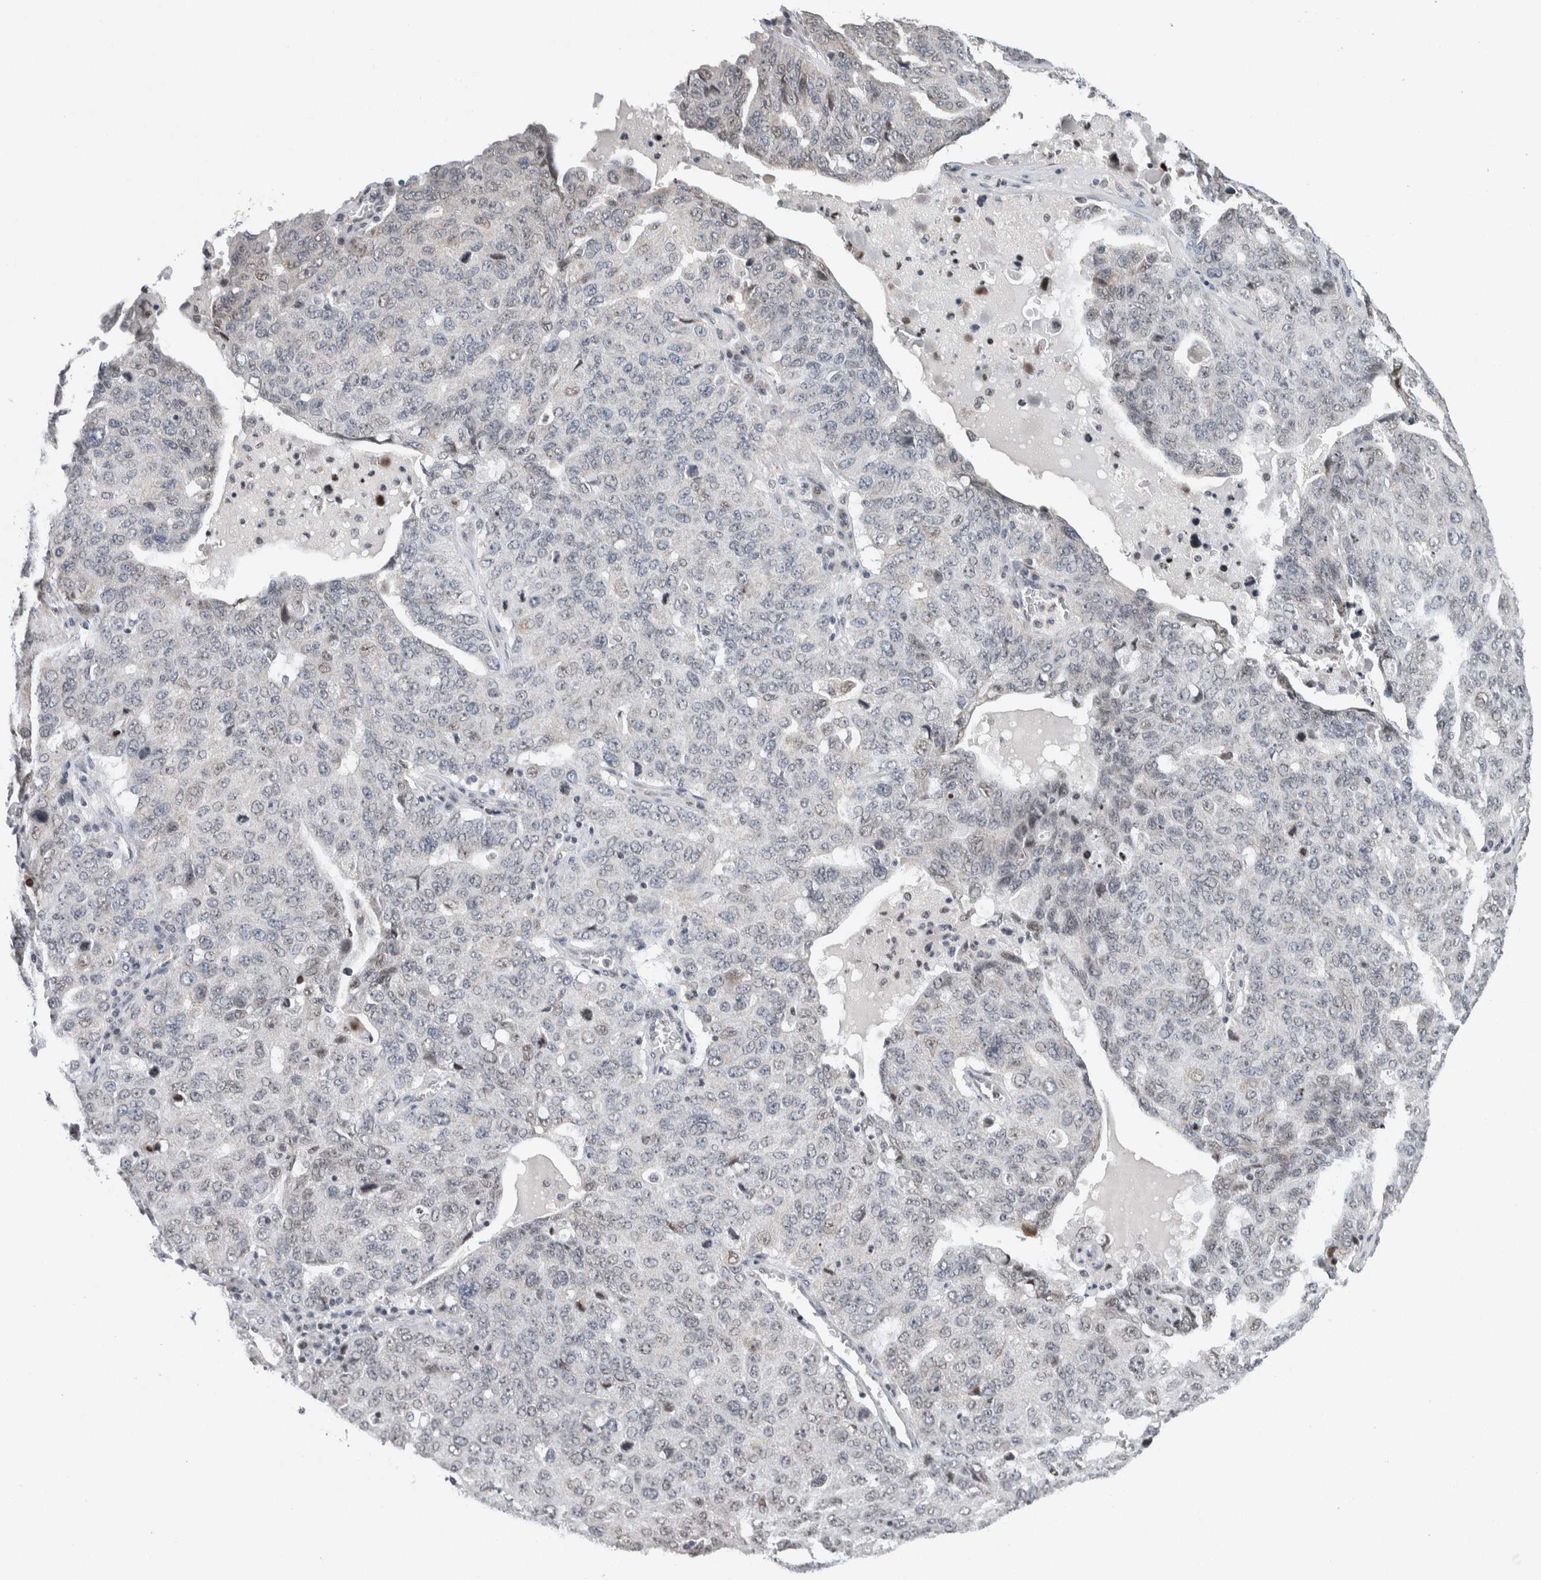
{"staining": {"intensity": "weak", "quantity": "<25%", "location": "nuclear"}, "tissue": "ovarian cancer", "cell_type": "Tumor cells", "image_type": "cancer", "snomed": [{"axis": "morphology", "description": "Carcinoma, endometroid"}, {"axis": "topography", "description": "Ovary"}], "caption": "Tumor cells show no significant protein staining in ovarian cancer.", "gene": "NEUROD1", "patient": {"sex": "female", "age": 62}}